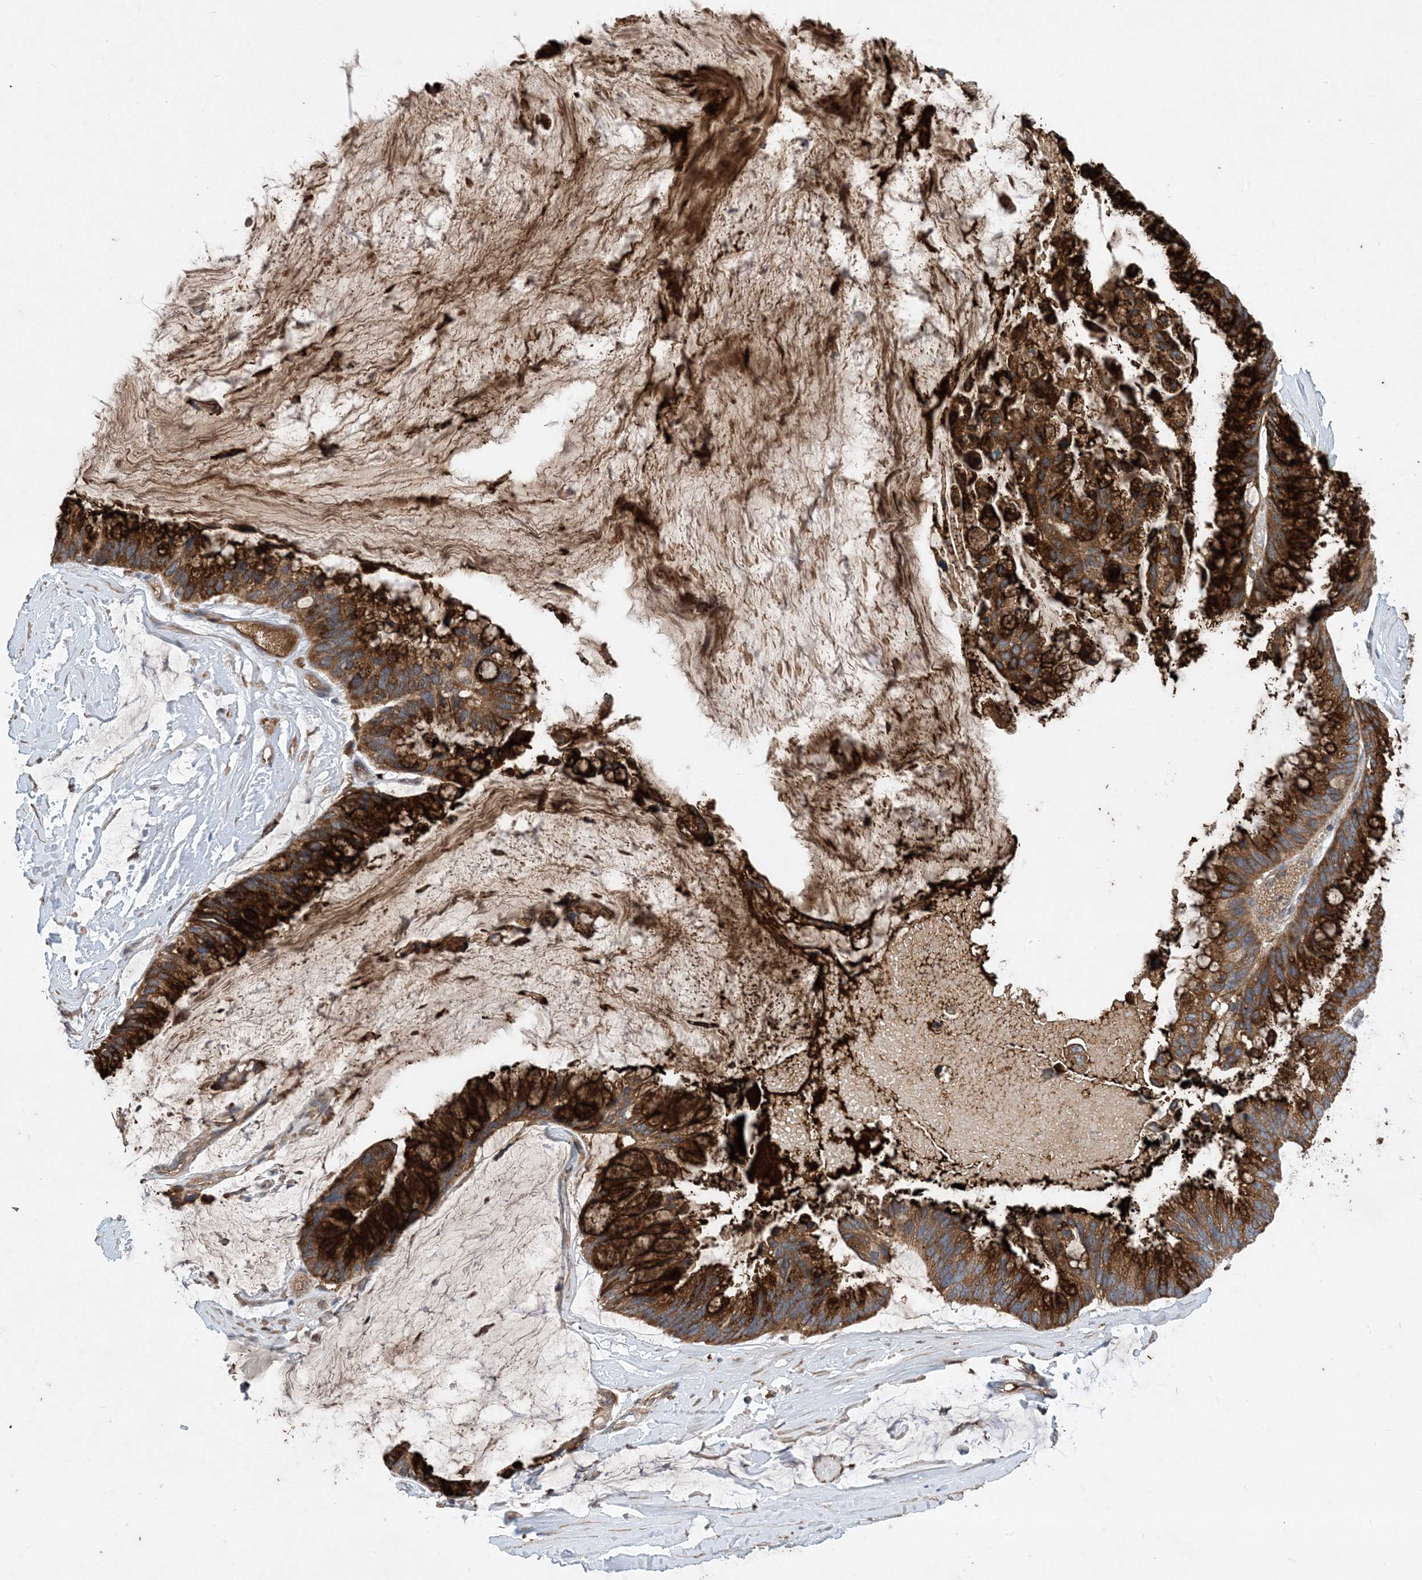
{"staining": {"intensity": "strong", "quantity": ">75%", "location": "cytoplasmic/membranous"}, "tissue": "ovarian cancer", "cell_type": "Tumor cells", "image_type": "cancer", "snomed": [{"axis": "morphology", "description": "Cystadenocarcinoma, mucinous, NOS"}, {"axis": "topography", "description": "Ovary"}], "caption": "A photomicrograph showing strong cytoplasmic/membranous expression in about >75% of tumor cells in ovarian cancer (mucinous cystadenocarcinoma), as visualized by brown immunohistochemical staining.", "gene": "STK19", "patient": {"sex": "female", "age": 39}}